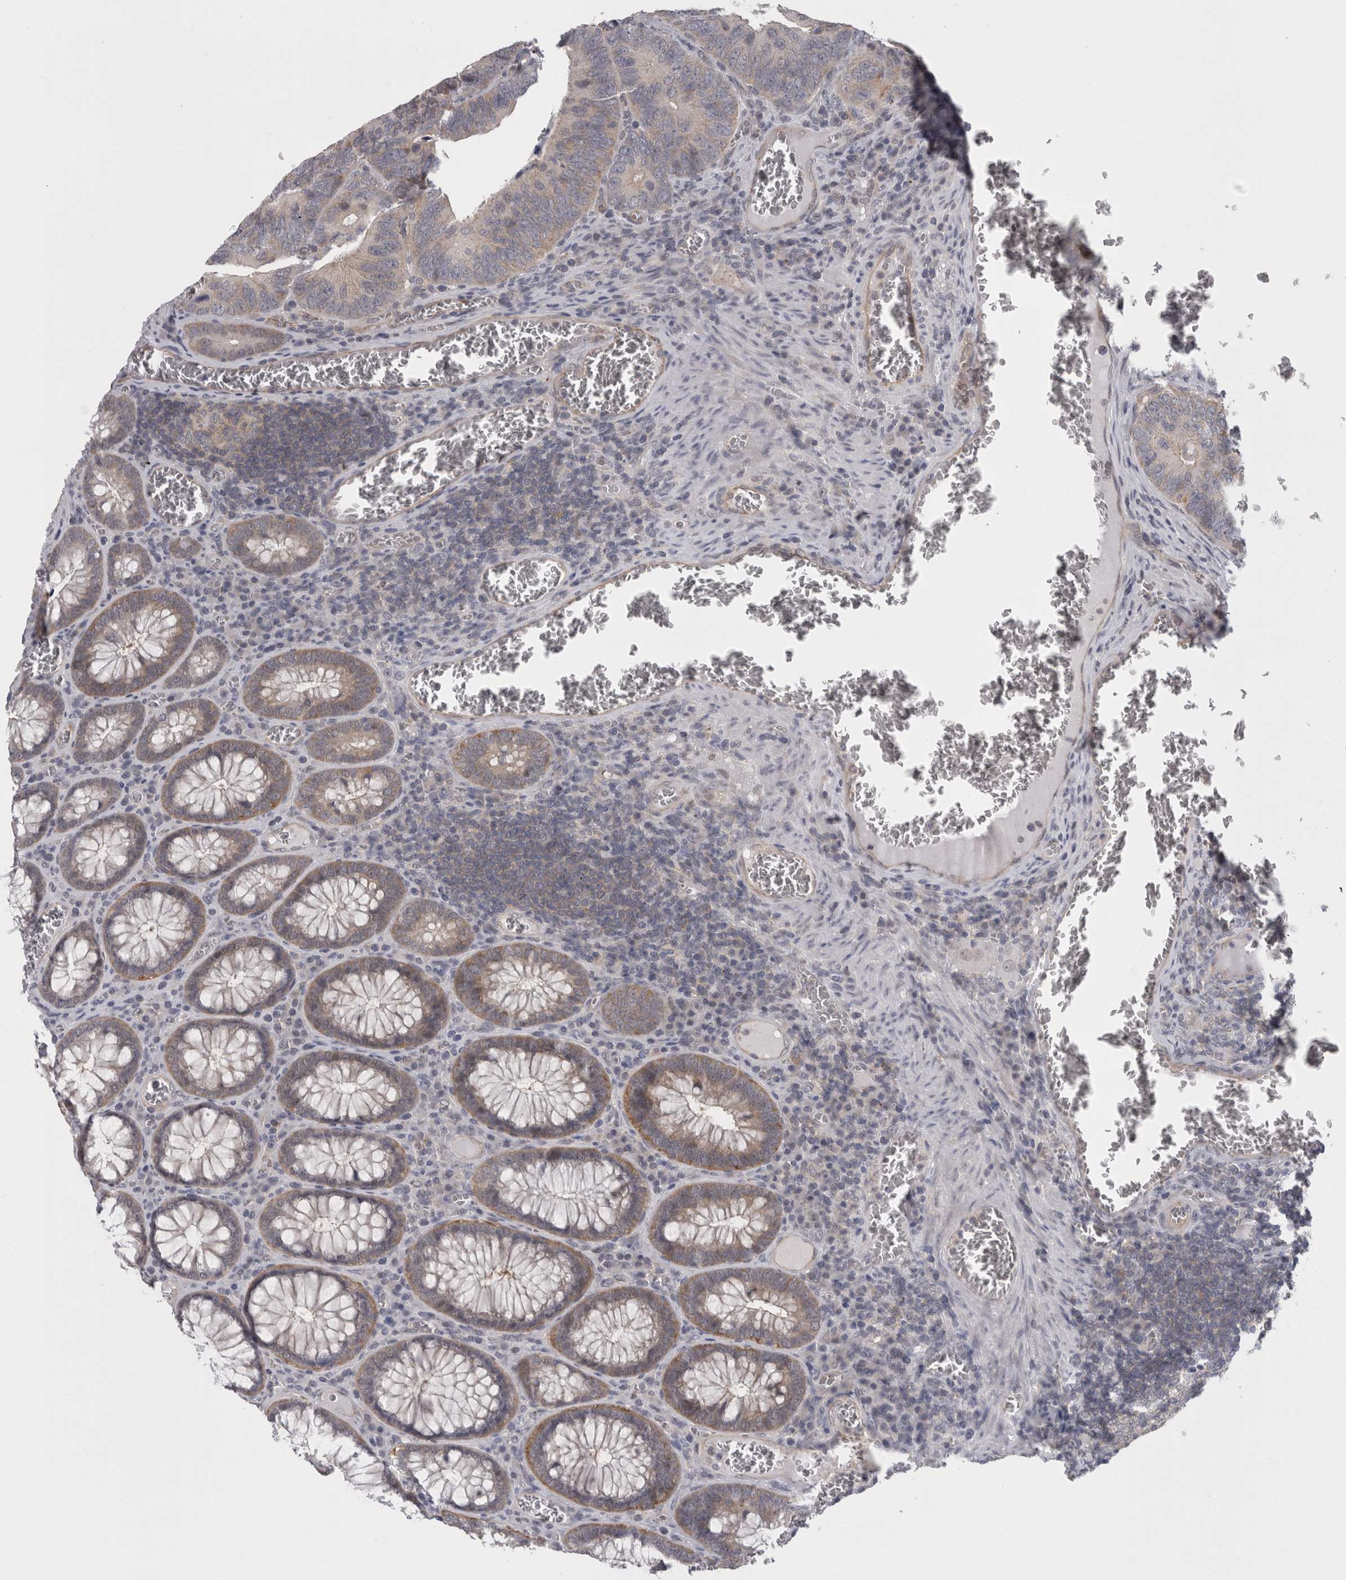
{"staining": {"intensity": "moderate", "quantity": "<25%", "location": "cytoplasmic/membranous"}, "tissue": "colorectal cancer", "cell_type": "Tumor cells", "image_type": "cancer", "snomed": [{"axis": "morphology", "description": "Inflammation, NOS"}, {"axis": "morphology", "description": "Adenocarcinoma, NOS"}, {"axis": "topography", "description": "Colon"}], "caption": "There is low levels of moderate cytoplasmic/membranous positivity in tumor cells of adenocarcinoma (colorectal), as demonstrated by immunohistochemical staining (brown color).", "gene": "LYZL6", "patient": {"sex": "male", "age": 72}}